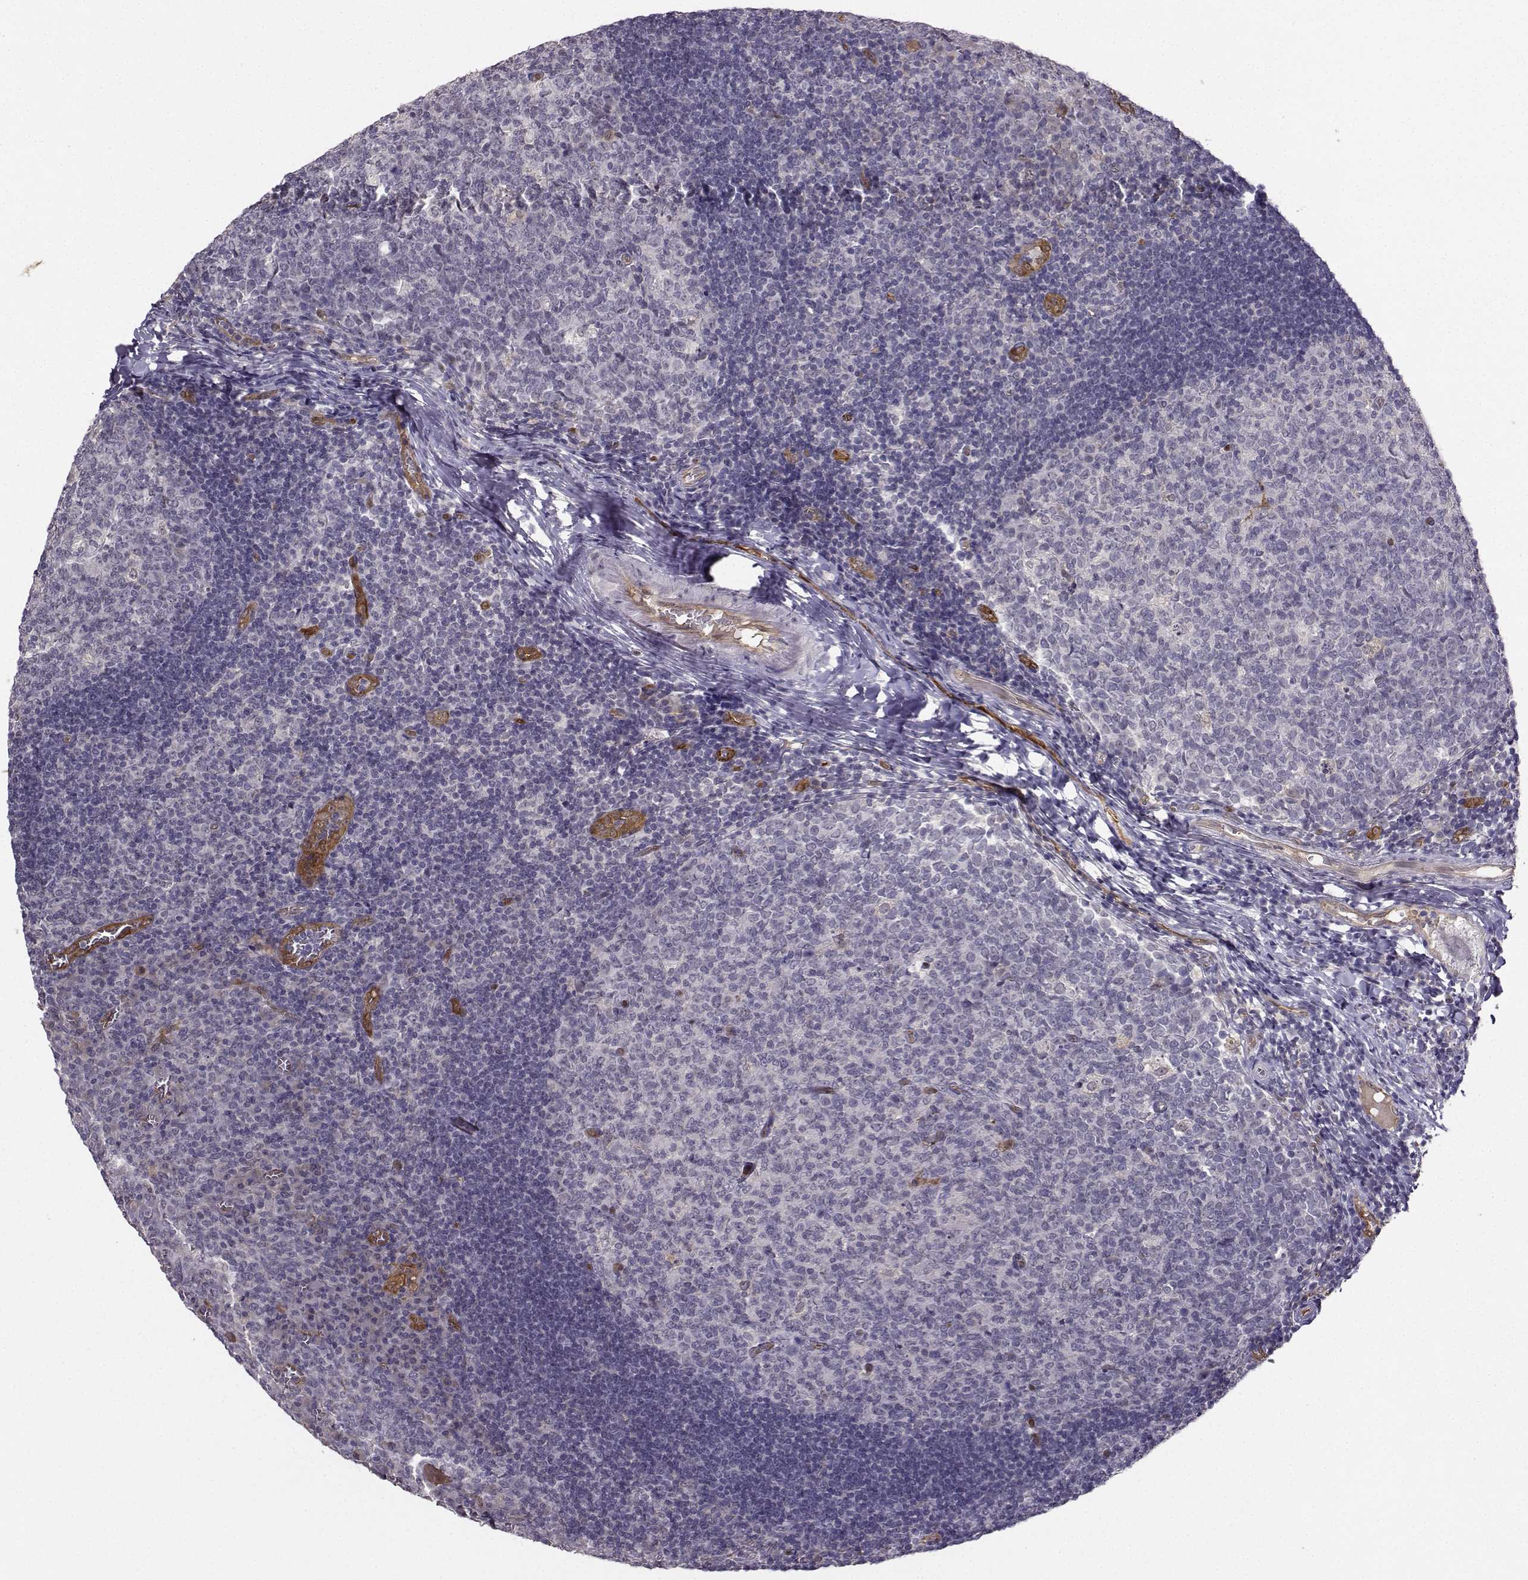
{"staining": {"intensity": "negative", "quantity": "none", "location": "none"}, "tissue": "tonsil", "cell_type": "Germinal center cells", "image_type": "normal", "snomed": [{"axis": "morphology", "description": "Normal tissue, NOS"}, {"axis": "topography", "description": "Tonsil"}], "caption": "This is an immunohistochemistry image of benign tonsil. There is no positivity in germinal center cells.", "gene": "NQO1", "patient": {"sex": "female", "age": 13}}